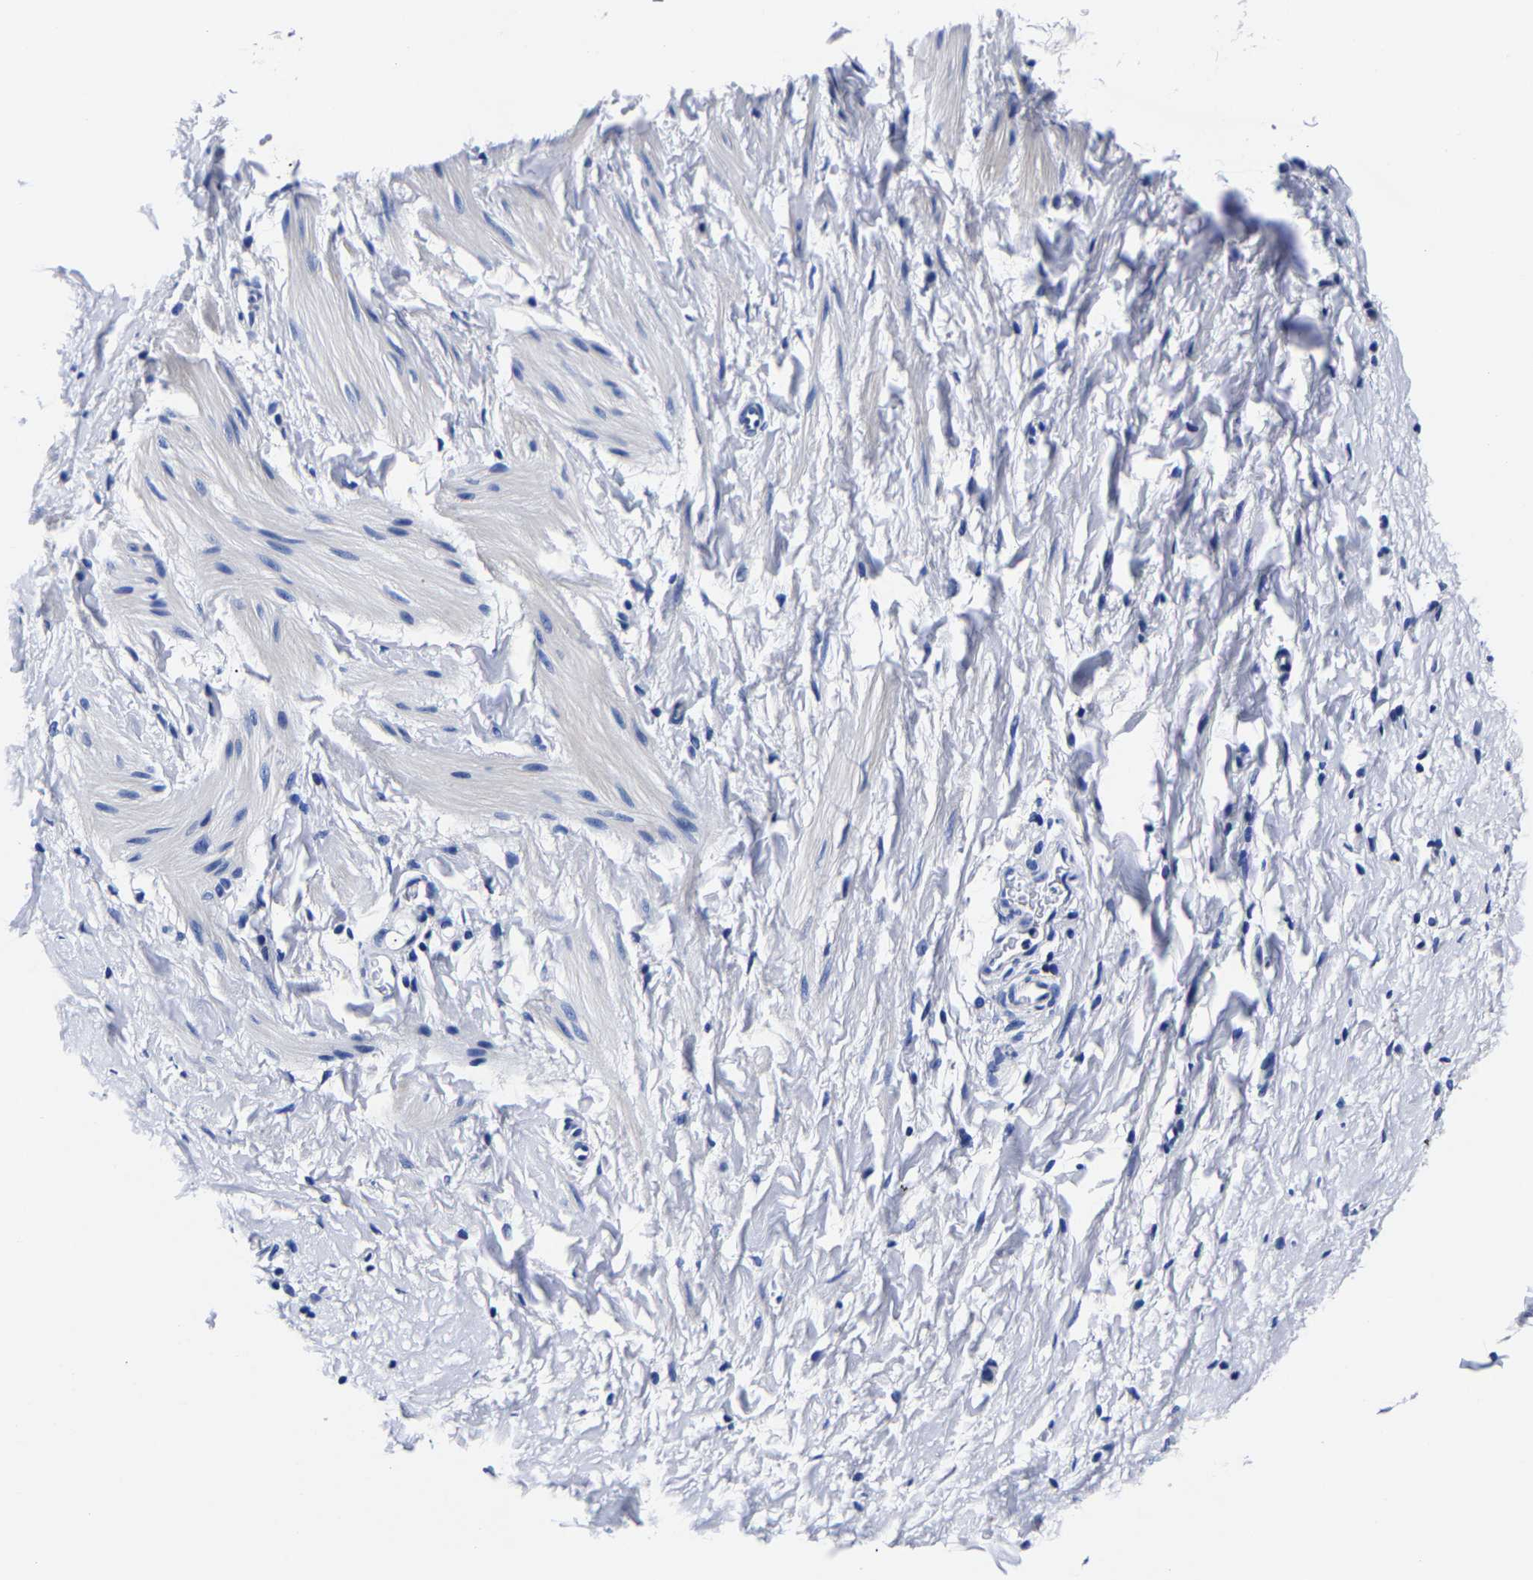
{"staining": {"intensity": "negative", "quantity": "none", "location": "none"}, "tissue": "smooth muscle", "cell_type": "Smooth muscle cells", "image_type": "normal", "snomed": [{"axis": "morphology", "description": "Normal tissue, NOS"}, {"axis": "topography", "description": "Smooth muscle"}], "caption": "DAB immunohistochemical staining of benign human smooth muscle reveals no significant positivity in smooth muscle cells. (Stains: DAB (3,3'-diaminobenzidine) immunohistochemistry (IHC) with hematoxylin counter stain, Microscopy: brightfield microscopy at high magnification).", "gene": "CPA2", "patient": {"sex": "male", "age": 16}}